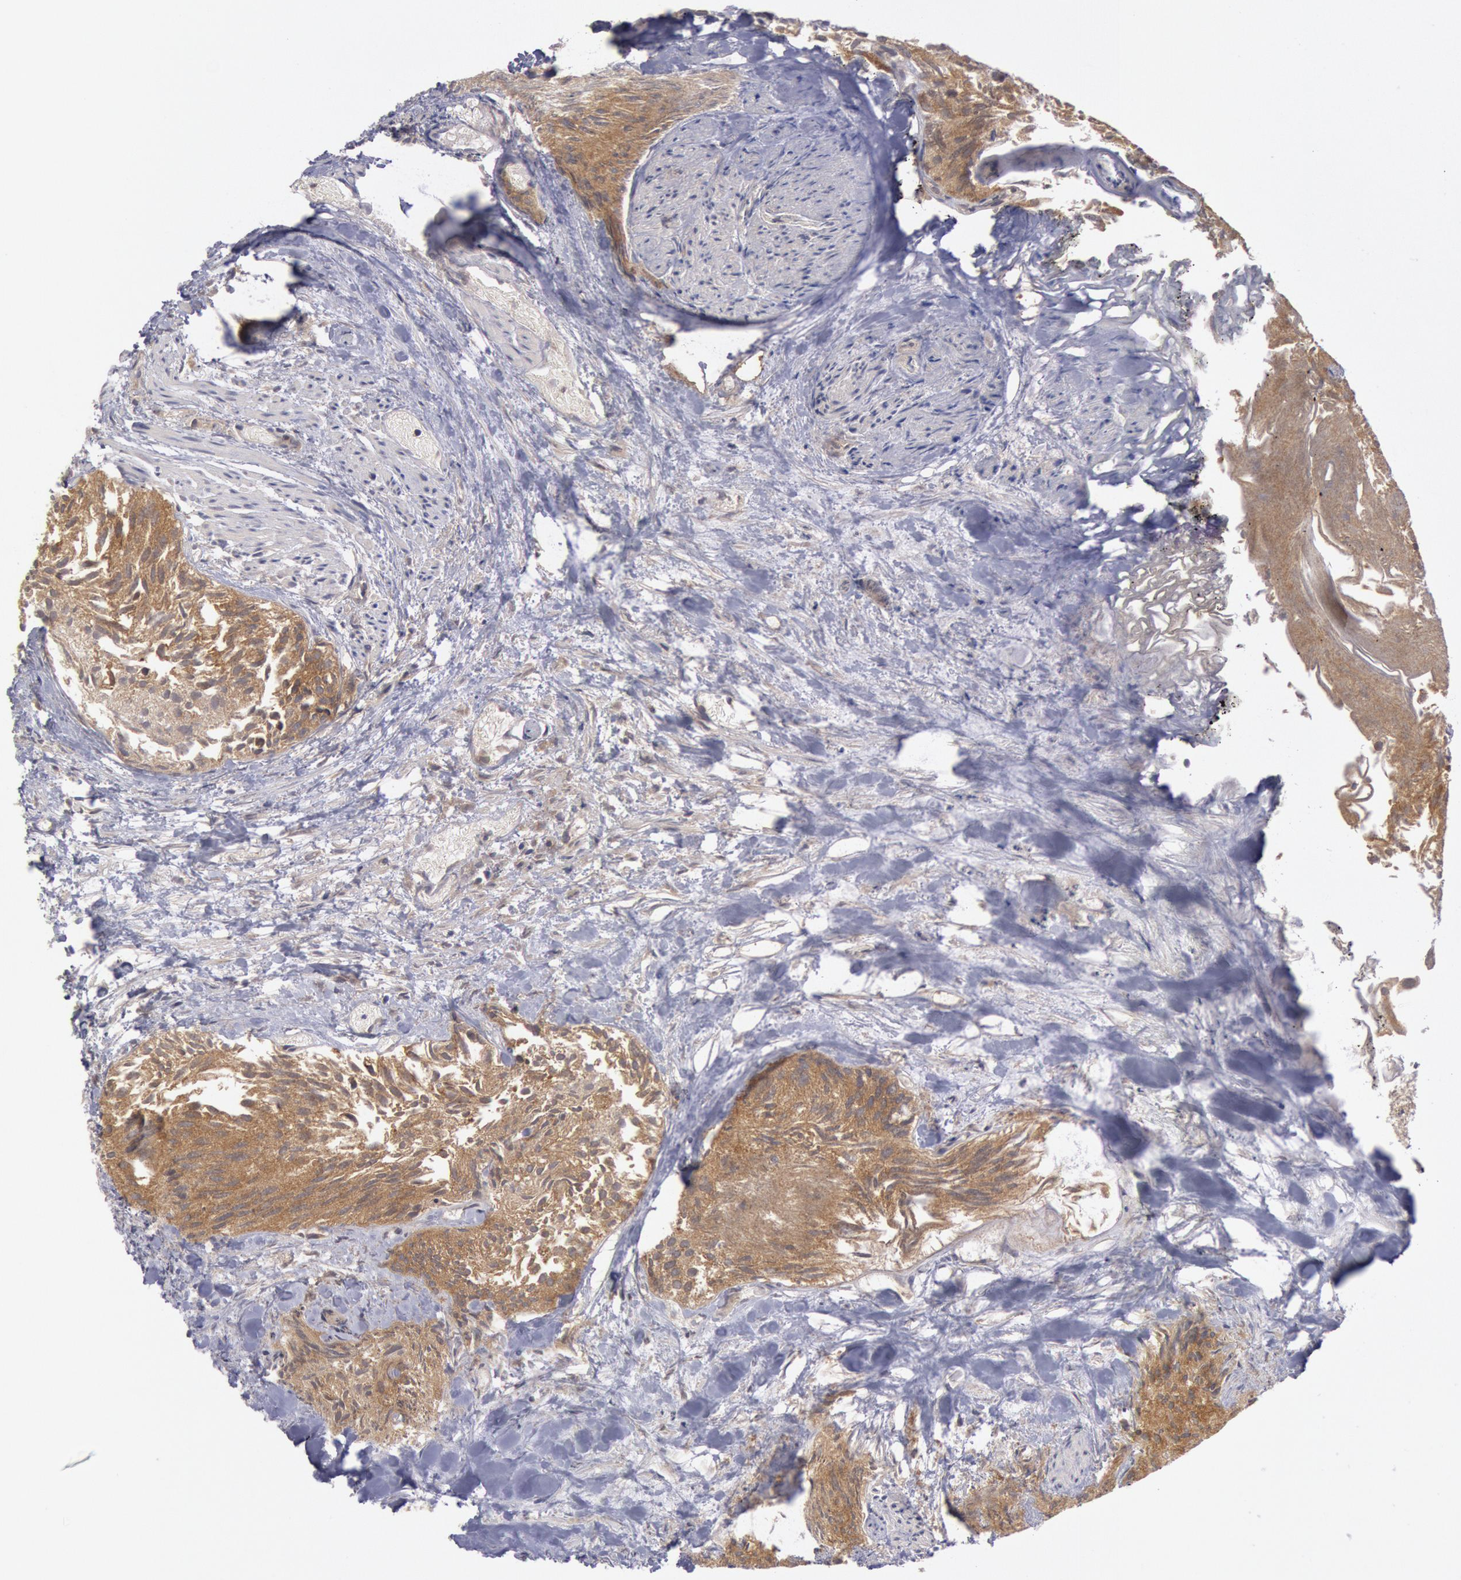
{"staining": {"intensity": "moderate", "quantity": ">75%", "location": "cytoplasmic/membranous"}, "tissue": "urothelial cancer", "cell_type": "Tumor cells", "image_type": "cancer", "snomed": [{"axis": "morphology", "description": "Urothelial carcinoma, High grade"}, {"axis": "topography", "description": "Urinary bladder"}], "caption": "Protein expression analysis of urothelial cancer reveals moderate cytoplasmic/membranous staining in about >75% of tumor cells.", "gene": "BRAF", "patient": {"sex": "female", "age": 78}}